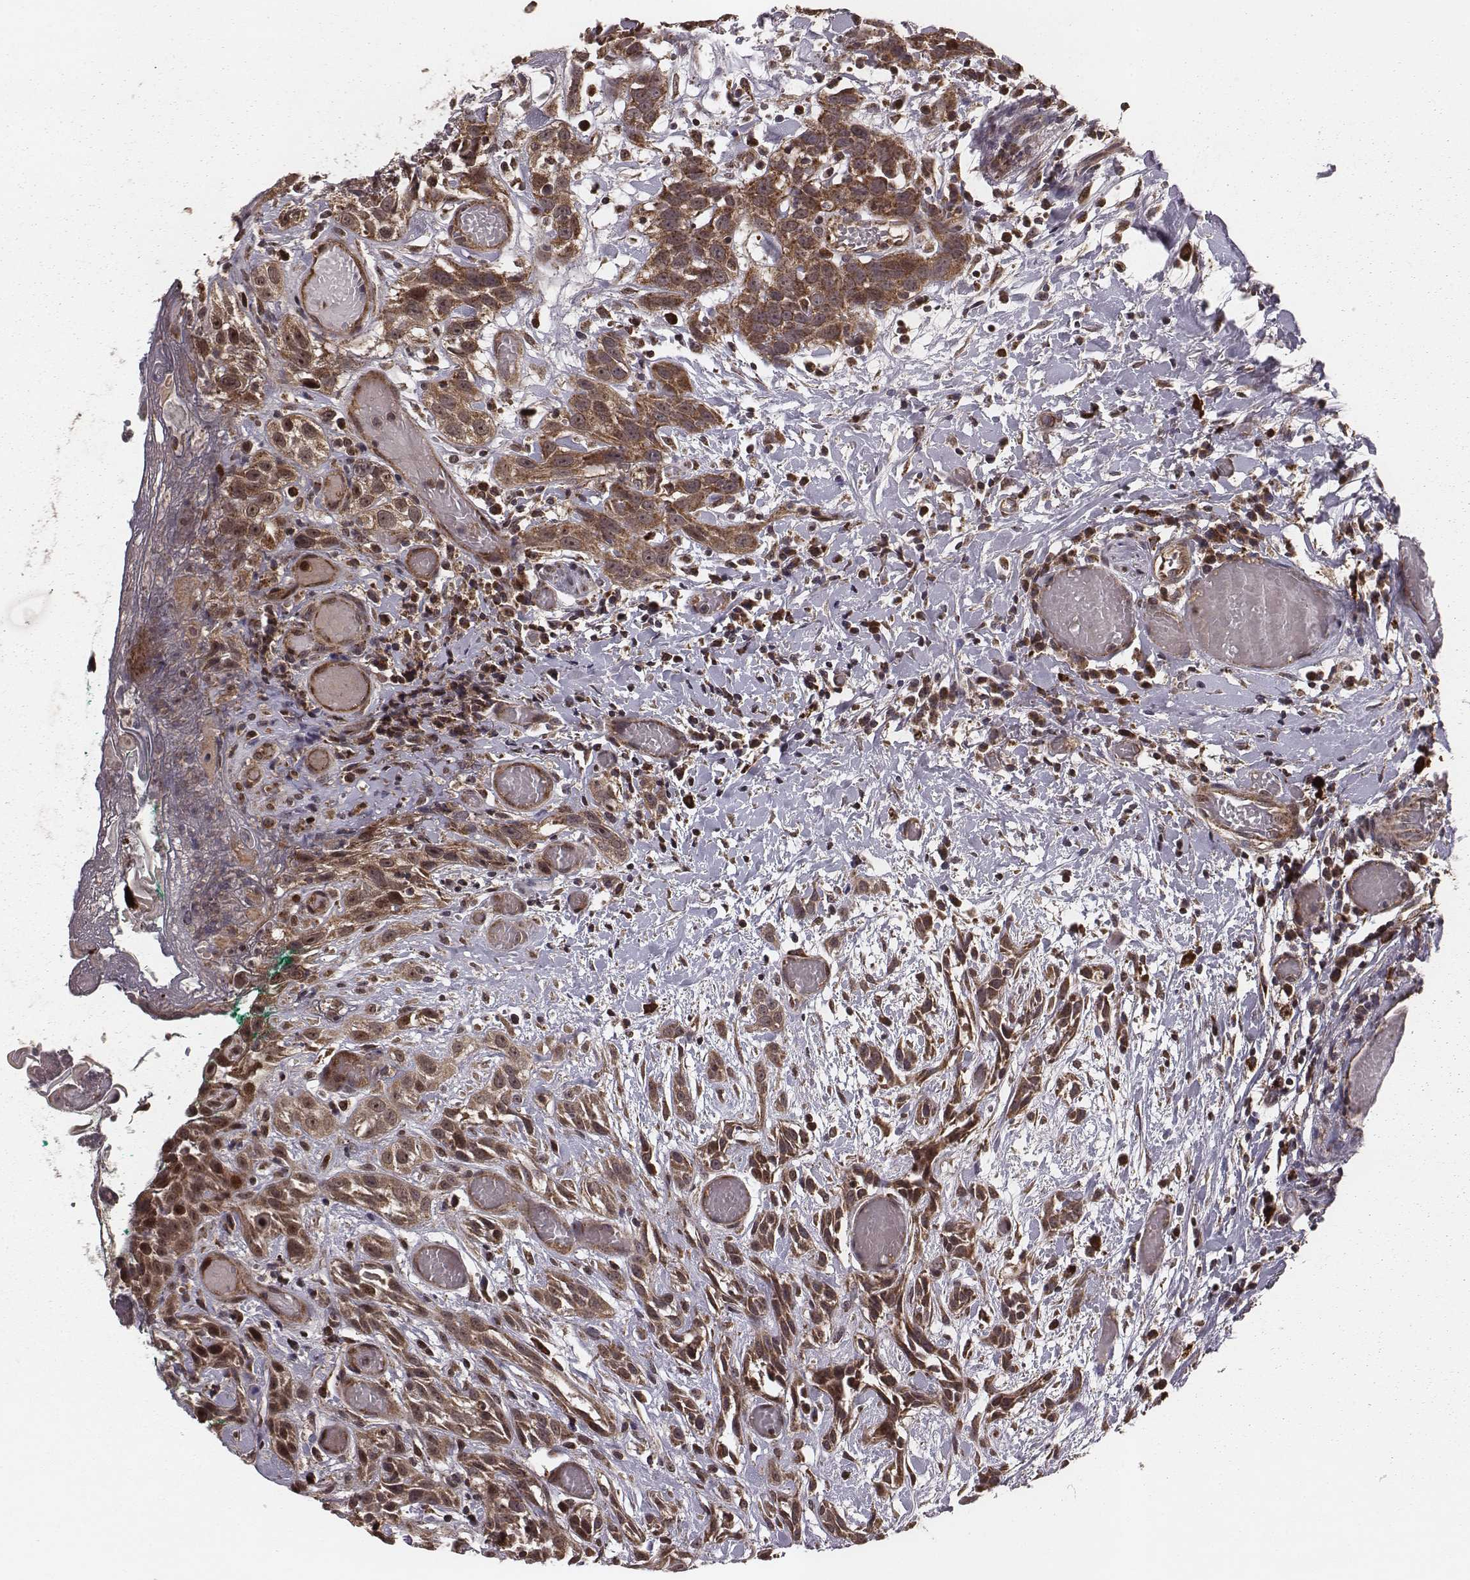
{"staining": {"intensity": "moderate", "quantity": ">75%", "location": "cytoplasmic/membranous"}, "tissue": "head and neck cancer", "cell_type": "Tumor cells", "image_type": "cancer", "snomed": [{"axis": "morphology", "description": "Normal tissue, NOS"}, {"axis": "morphology", "description": "Squamous cell carcinoma, NOS"}, {"axis": "topography", "description": "Oral tissue"}, {"axis": "topography", "description": "Salivary gland"}, {"axis": "topography", "description": "Head-Neck"}], "caption": "IHC of human head and neck squamous cell carcinoma exhibits medium levels of moderate cytoplasmic/membranous positivity in about >75% of tumor cells.", "gene": "ZDHHC21", "patient": {"sex": "female", "age": 62}}